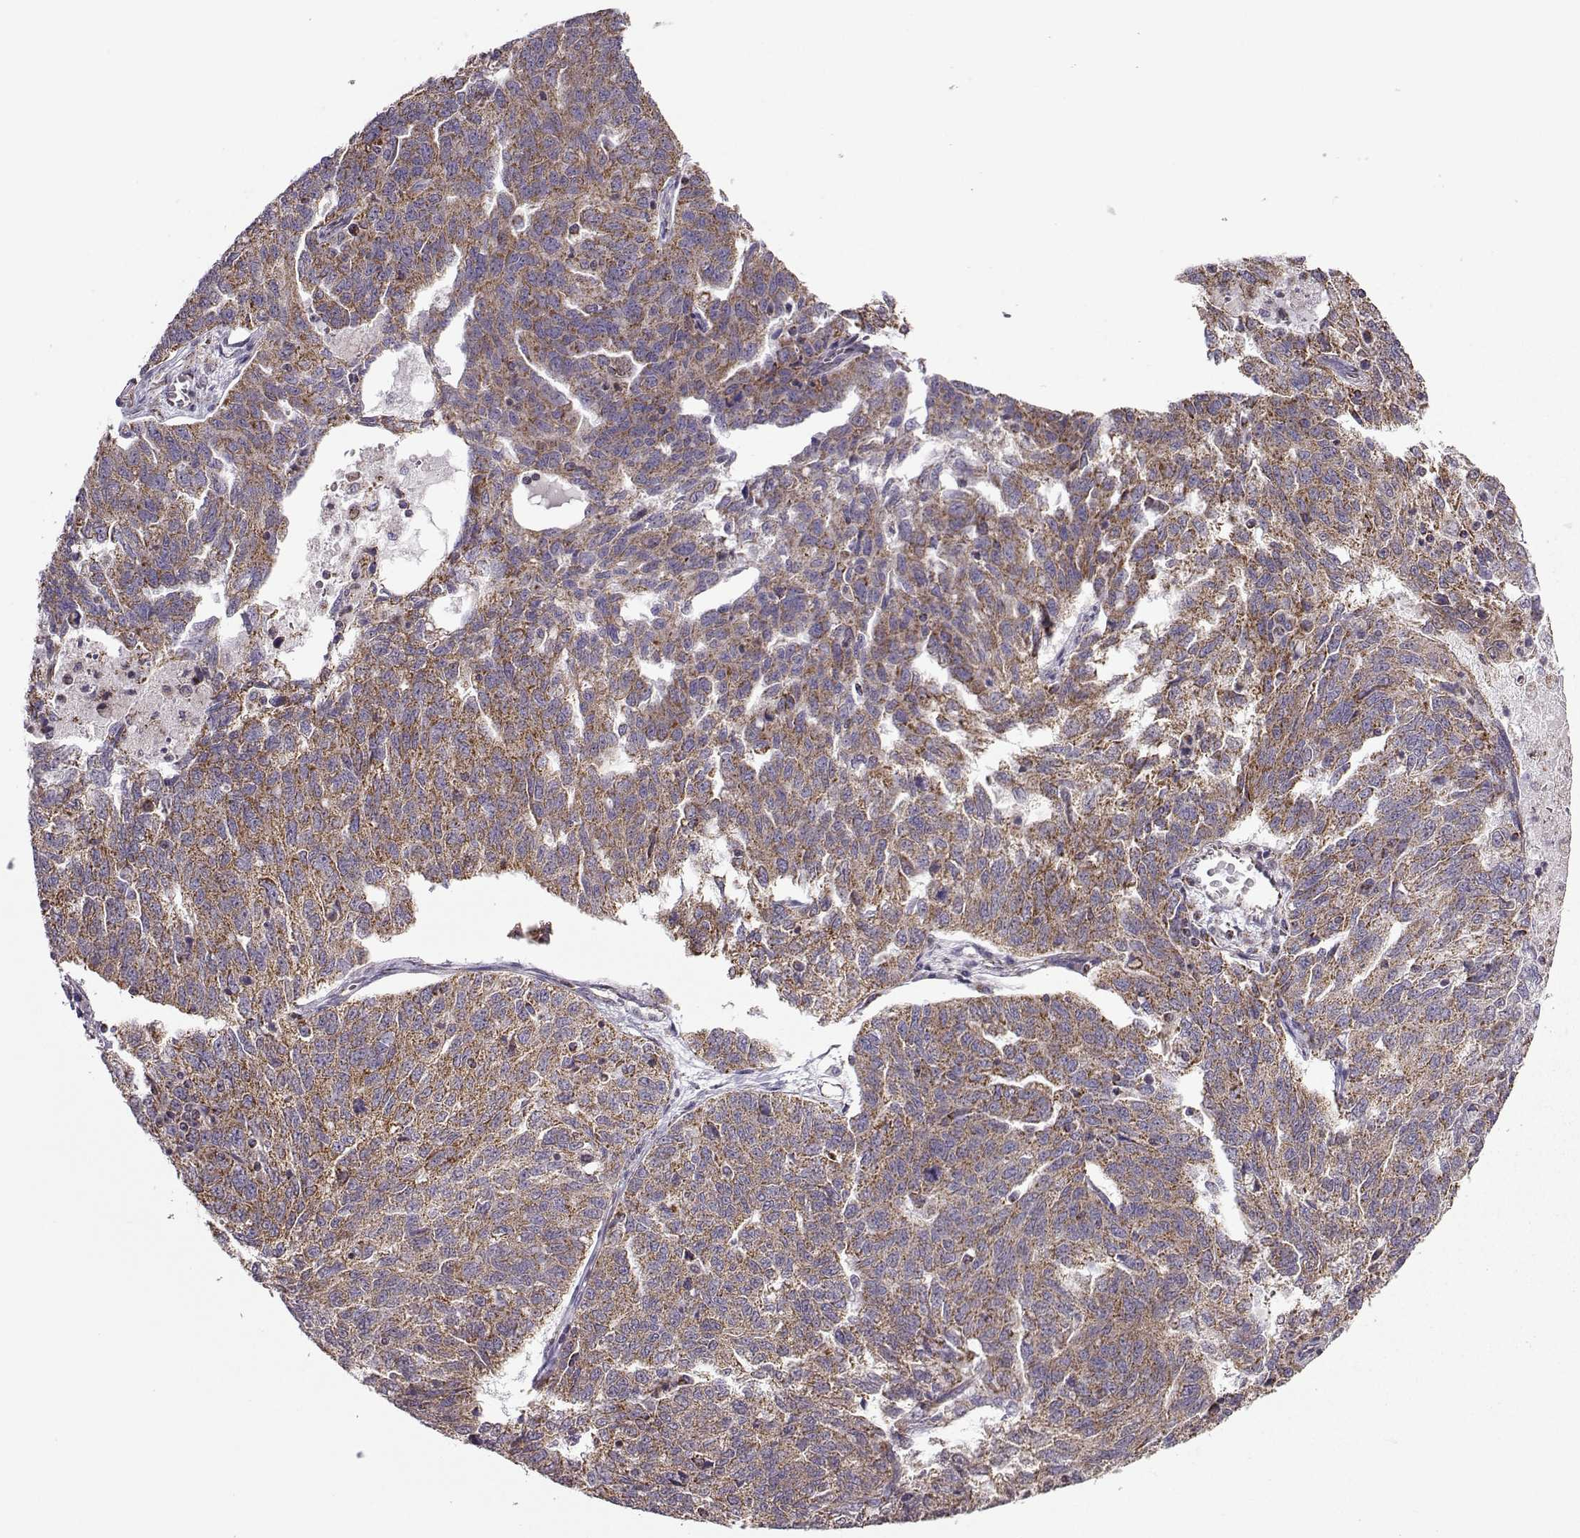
{"staining": {"intensity": "strong", "quantity": ">75%", "location": "cytoplasmic/membranous"}, "tissue": "ovarian cancer", "cell_type": "Tumor cells", "image_type": "cancer", "snomed": [{"axis": "morphology", "description": "Cystadenocarcinoma, serous, NOS"}, {"axis": "topography", "description": "Ovary"}], "caption": "Ovarian cancer tissue displays strong cytoplasmic/membranous positivity in approximately >75% of tumor cells, visualized by immunohistochemistry. (brown staining indicates protein expression, while blue staining denotes nuclei).", "gene": "NECAB3", "patient": {"sex": "female", "age": 71}}